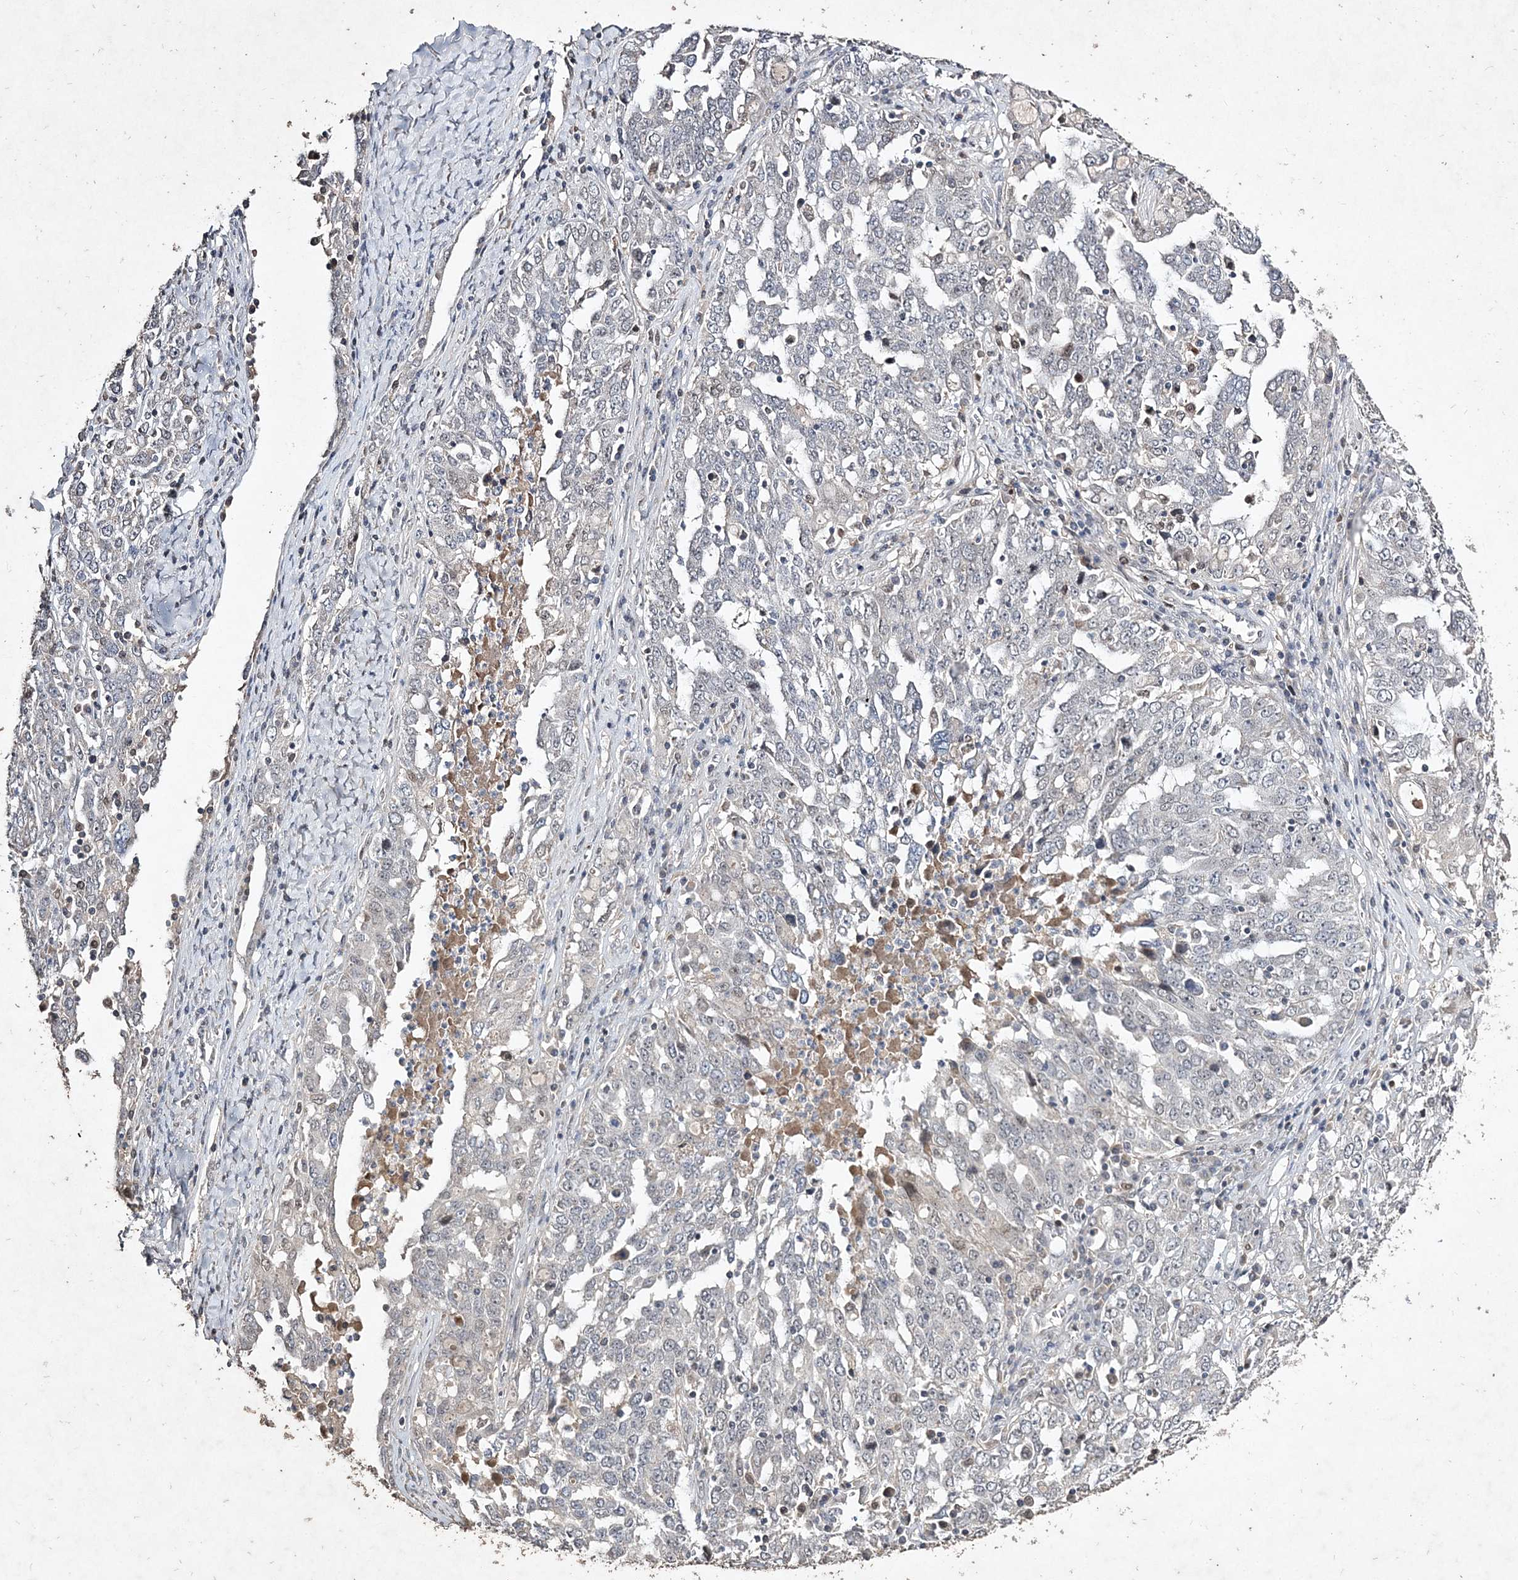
{"staining": {"intensity": "negative", "quantity": "none", "location": "none"}, "tissue": "ovarian cancer", "cell_type": "Tumor cells", "image_type": "cancer", "snomed": [{"axis": "morphology", "description": "Carcinoma, endometroid"}, {"axis": "topography", "description": "Ovary"}], "caption": "This is an immunohistochemistry (IHC) photomicrograph of human ovarian endometroid carcinoma. There is no expression in tumor cells.", "gene": "C3orf38", "patient": {"sex": "female", "age": 62}}